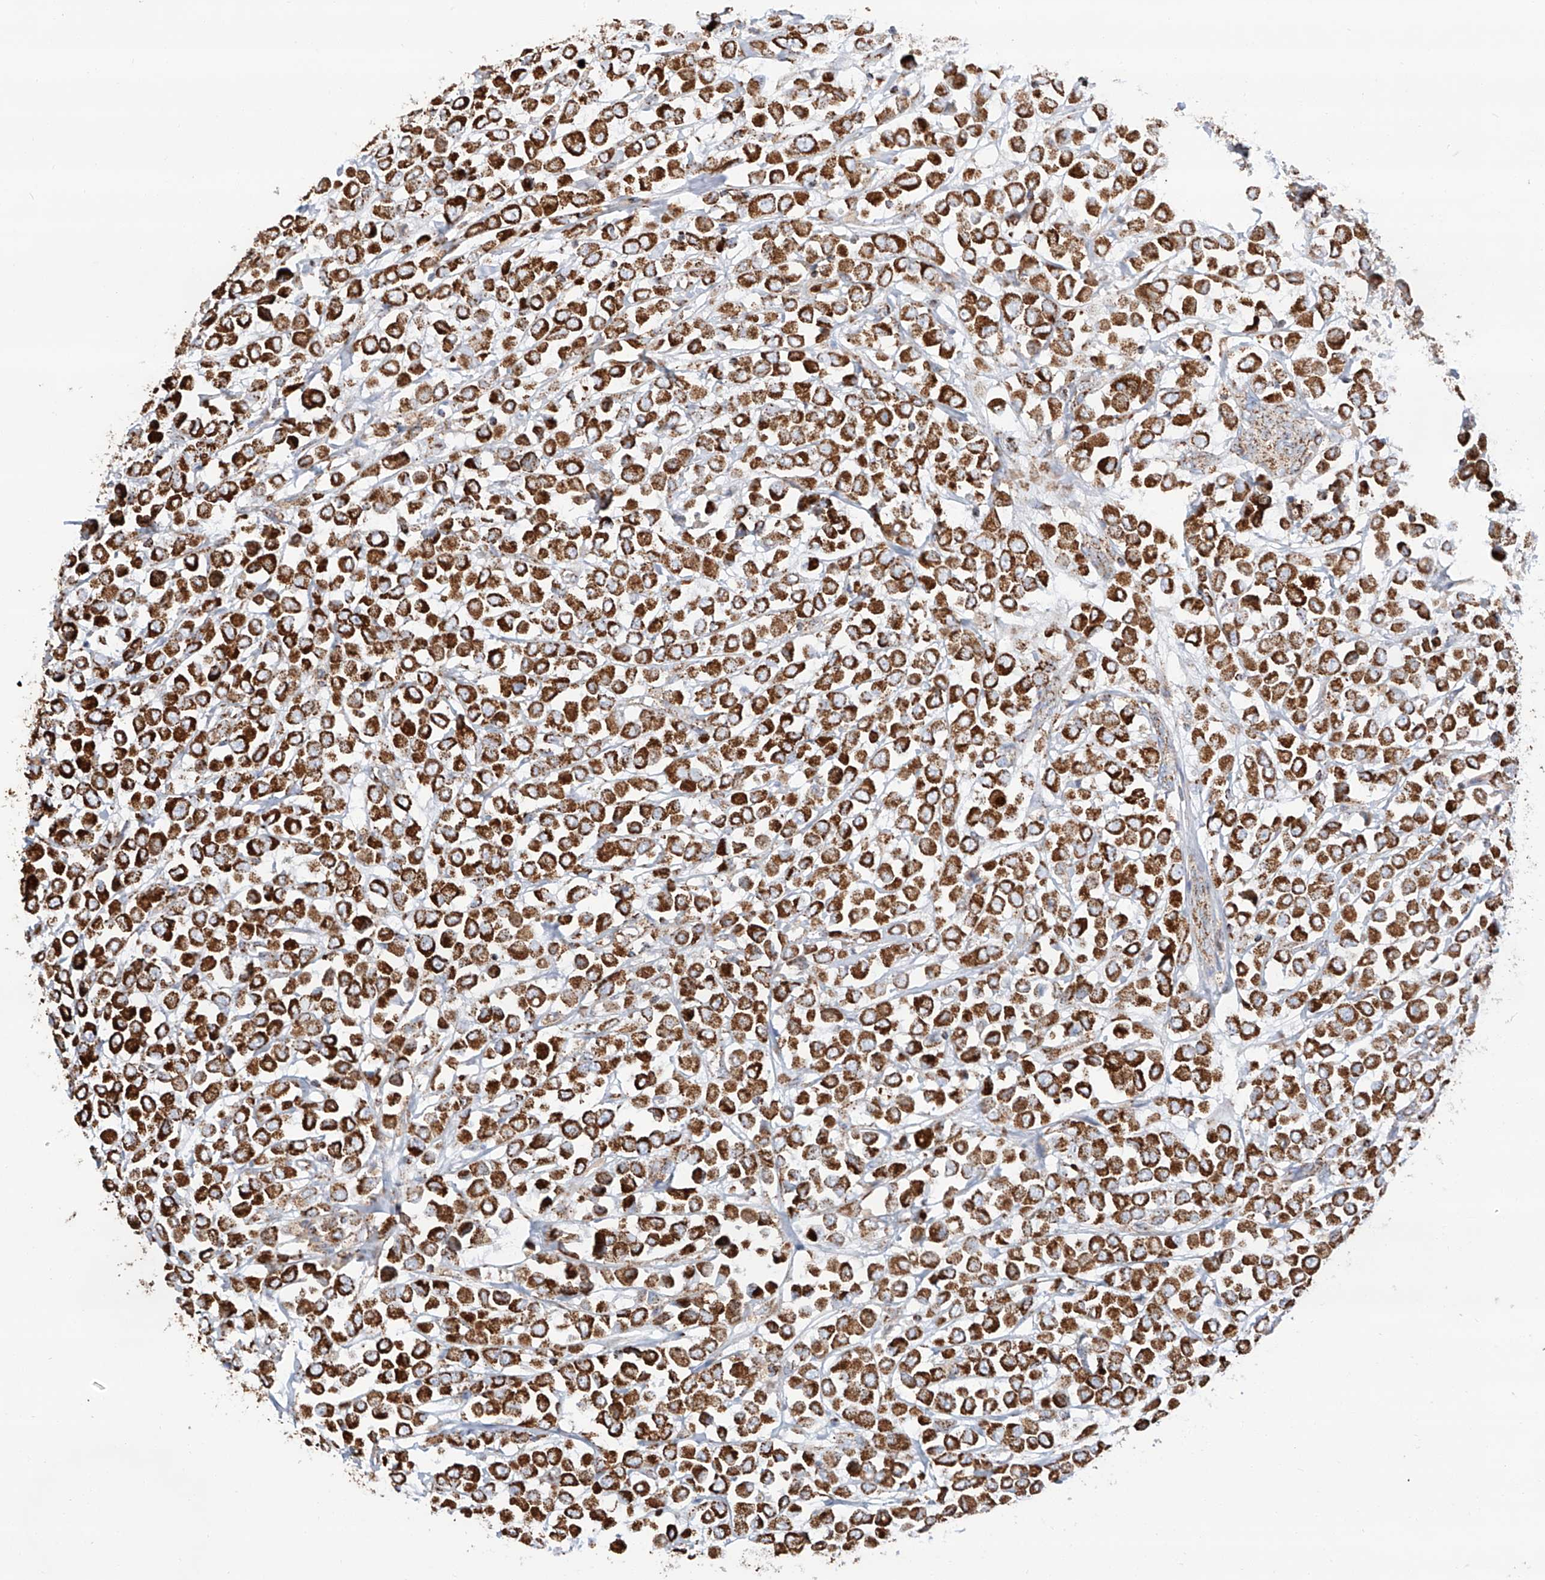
{"staining": {"intensity": "strong", "quantity": ">75%", "location": "cytoplasmic/membranous"}, "tissue": "breast cancer", "cell_type": "Tumor cells", "image_type": "cancer", "snomed": [{"axis": "morphology", "description": "Duct carcinoma"}, {"axis": "topography", "description": "Breast"}], "caption": "Breast cancer stained for a protein (brown) exhibits strong cytoplasmic/membranous positive staining in approximately >75% of tumor cells.", "gene": "TTC27", "patient": {"sex": "female", "age": 61}}